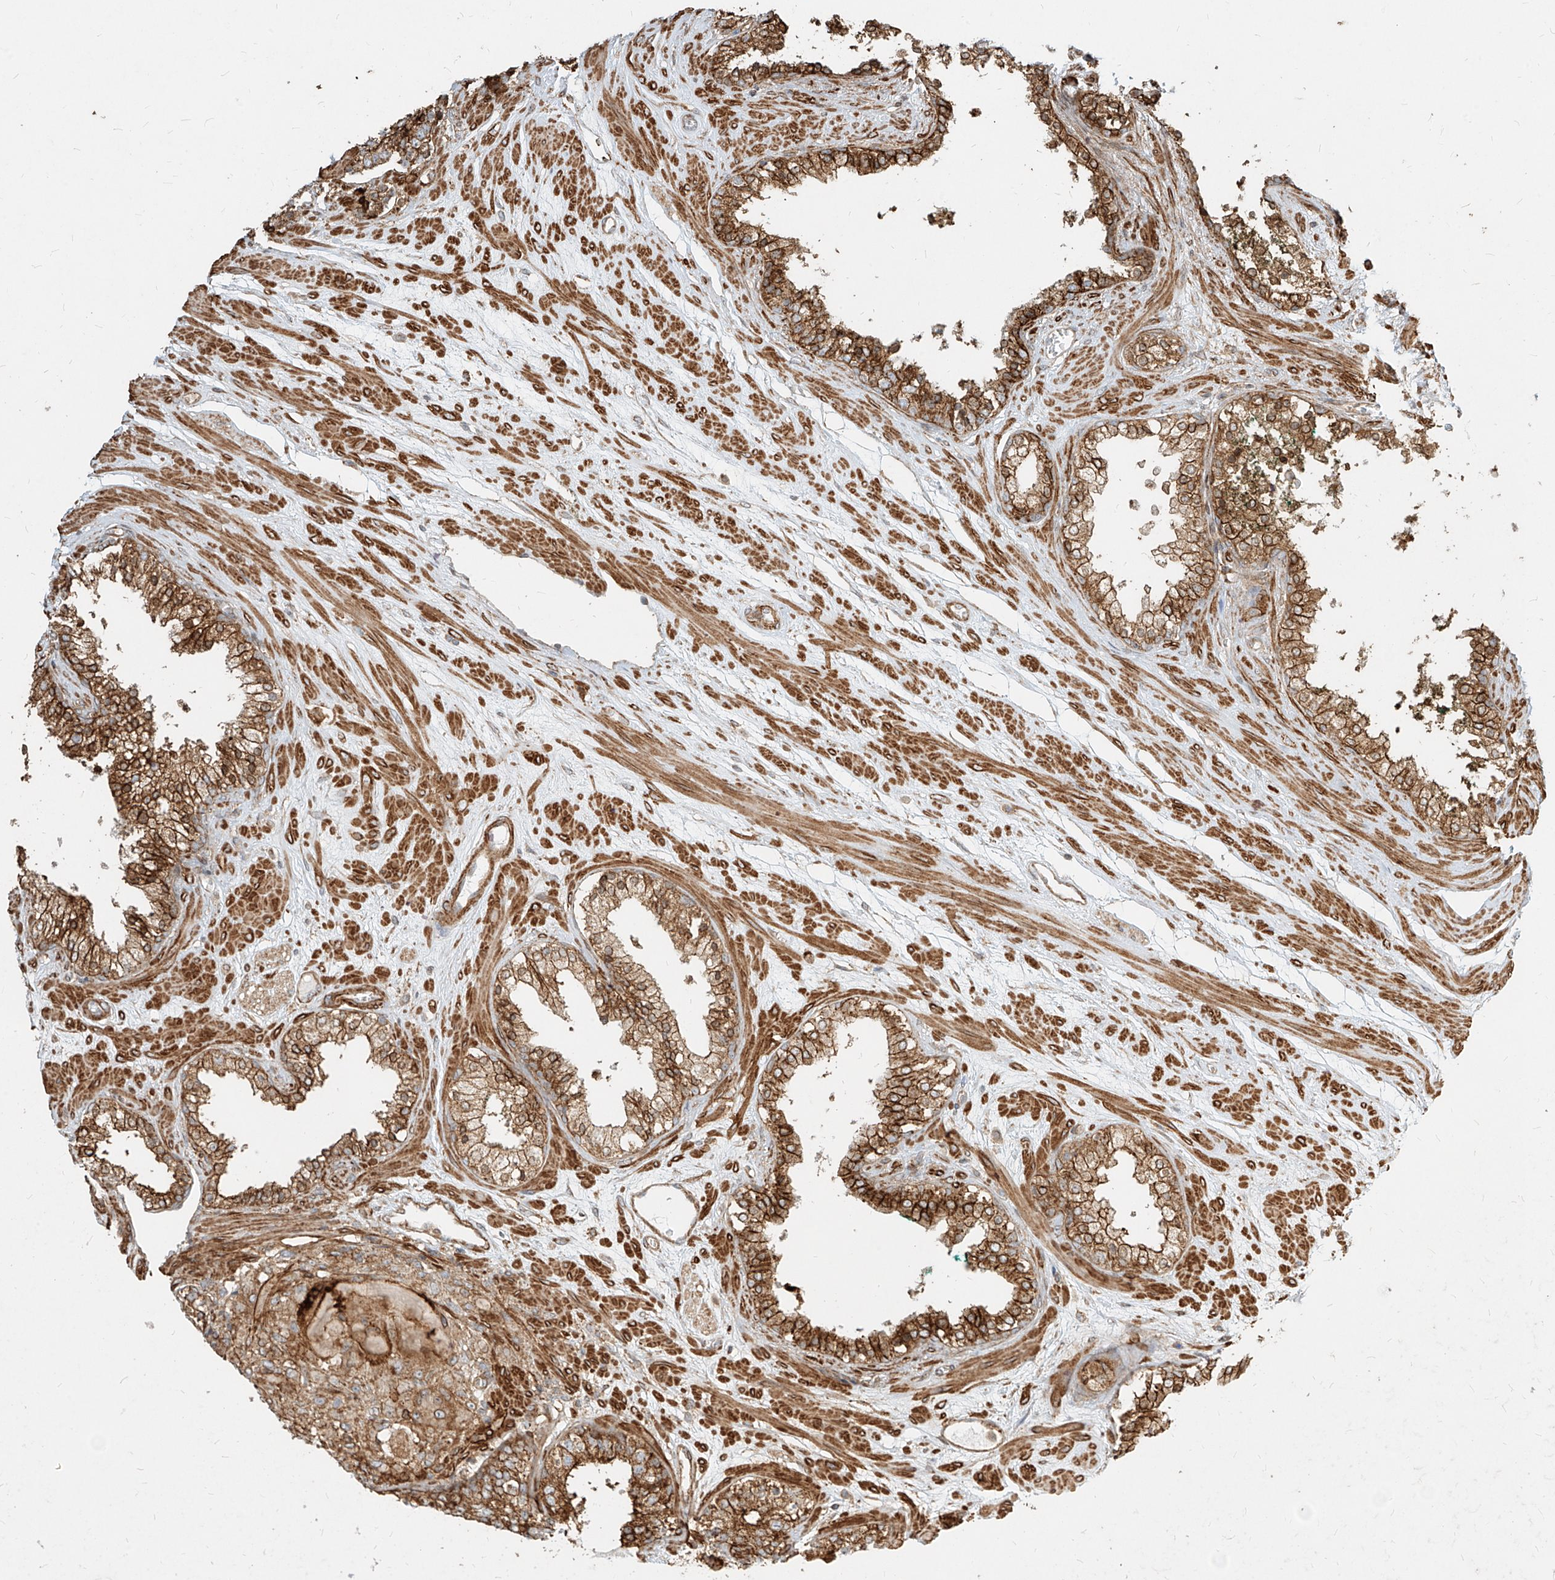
{"staining": {"intensity": "moderate", "quantity": ">75%", "location": "cytoplasmic/membranous"}, "tissue": "prostate cancer", "cell_type": "Tumor cells", "image_type": "cancer", "snomed": [{"axis": "morphology", "description": "Adenocarcinoma, High grade"}, {"axis": "topography", "description": "Prostate"}], "caption": "Prostate adenocarcinoma (high-grade) stained for a protein exhibits moderate cytoplasmic/membranous positivity in tumor cells.", "gene": "MTX2", "patient": {"sex": "male", "age": 71}}